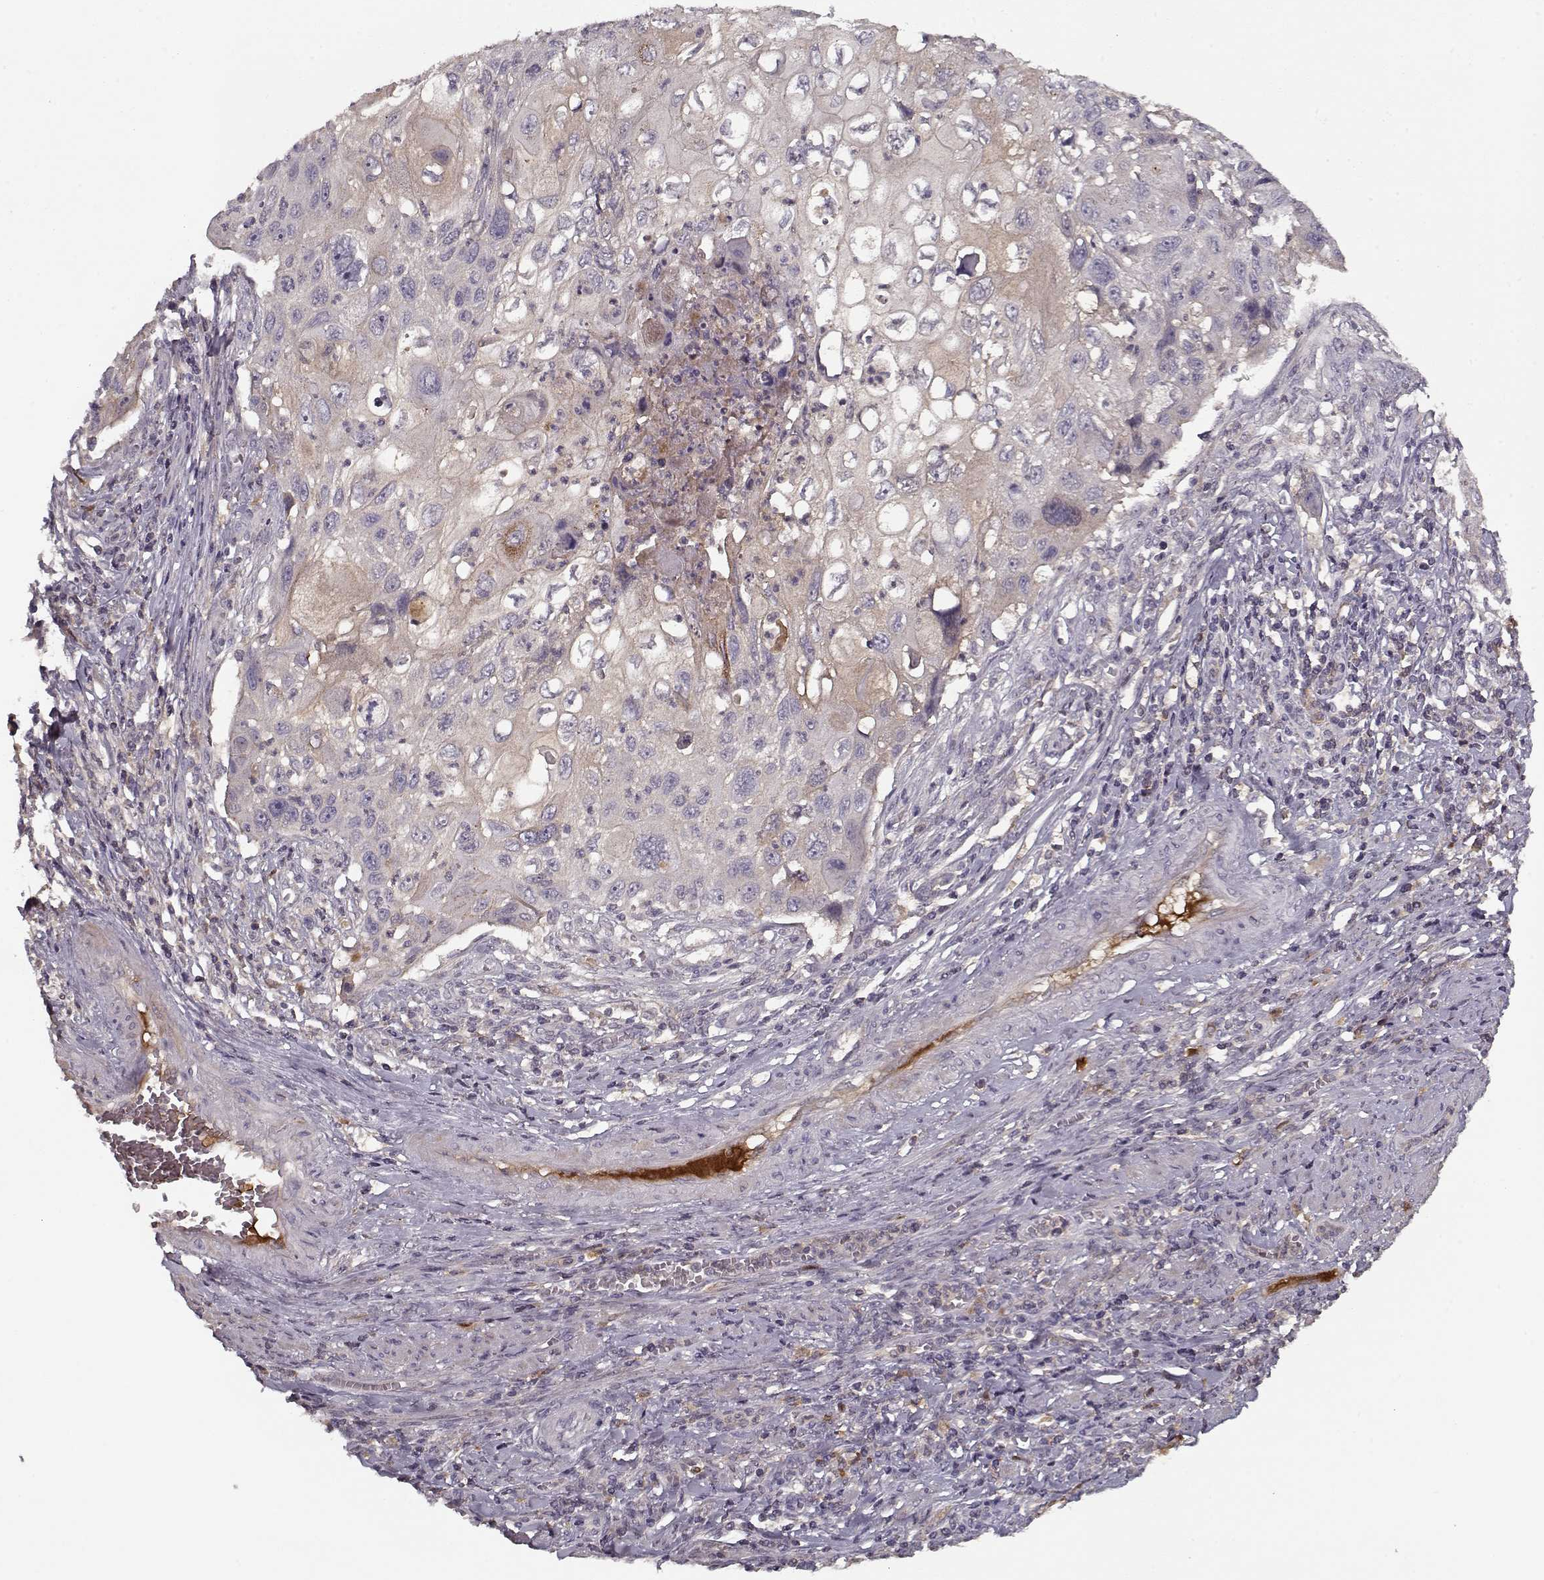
{"staining": {"intensity": "weak", "quantity": "<25%", "location": "cytoplasmic/membranous"}, "tissue": "cervical cancer", "cell_type": "Tumor cells", "image_type": "cancer", "snomed": [{"axis": "morphology", "description": "Squamous cell carcinoma, NOS"}, {"axis": "topography", "description": "Cervix"}], "caption": "A micrograph of human cervical cancer (squamous cell carcinoma) is negative for staining in tumor cells.", "gene": "AFM", "patient": {"sex": "female", "age": 70}}